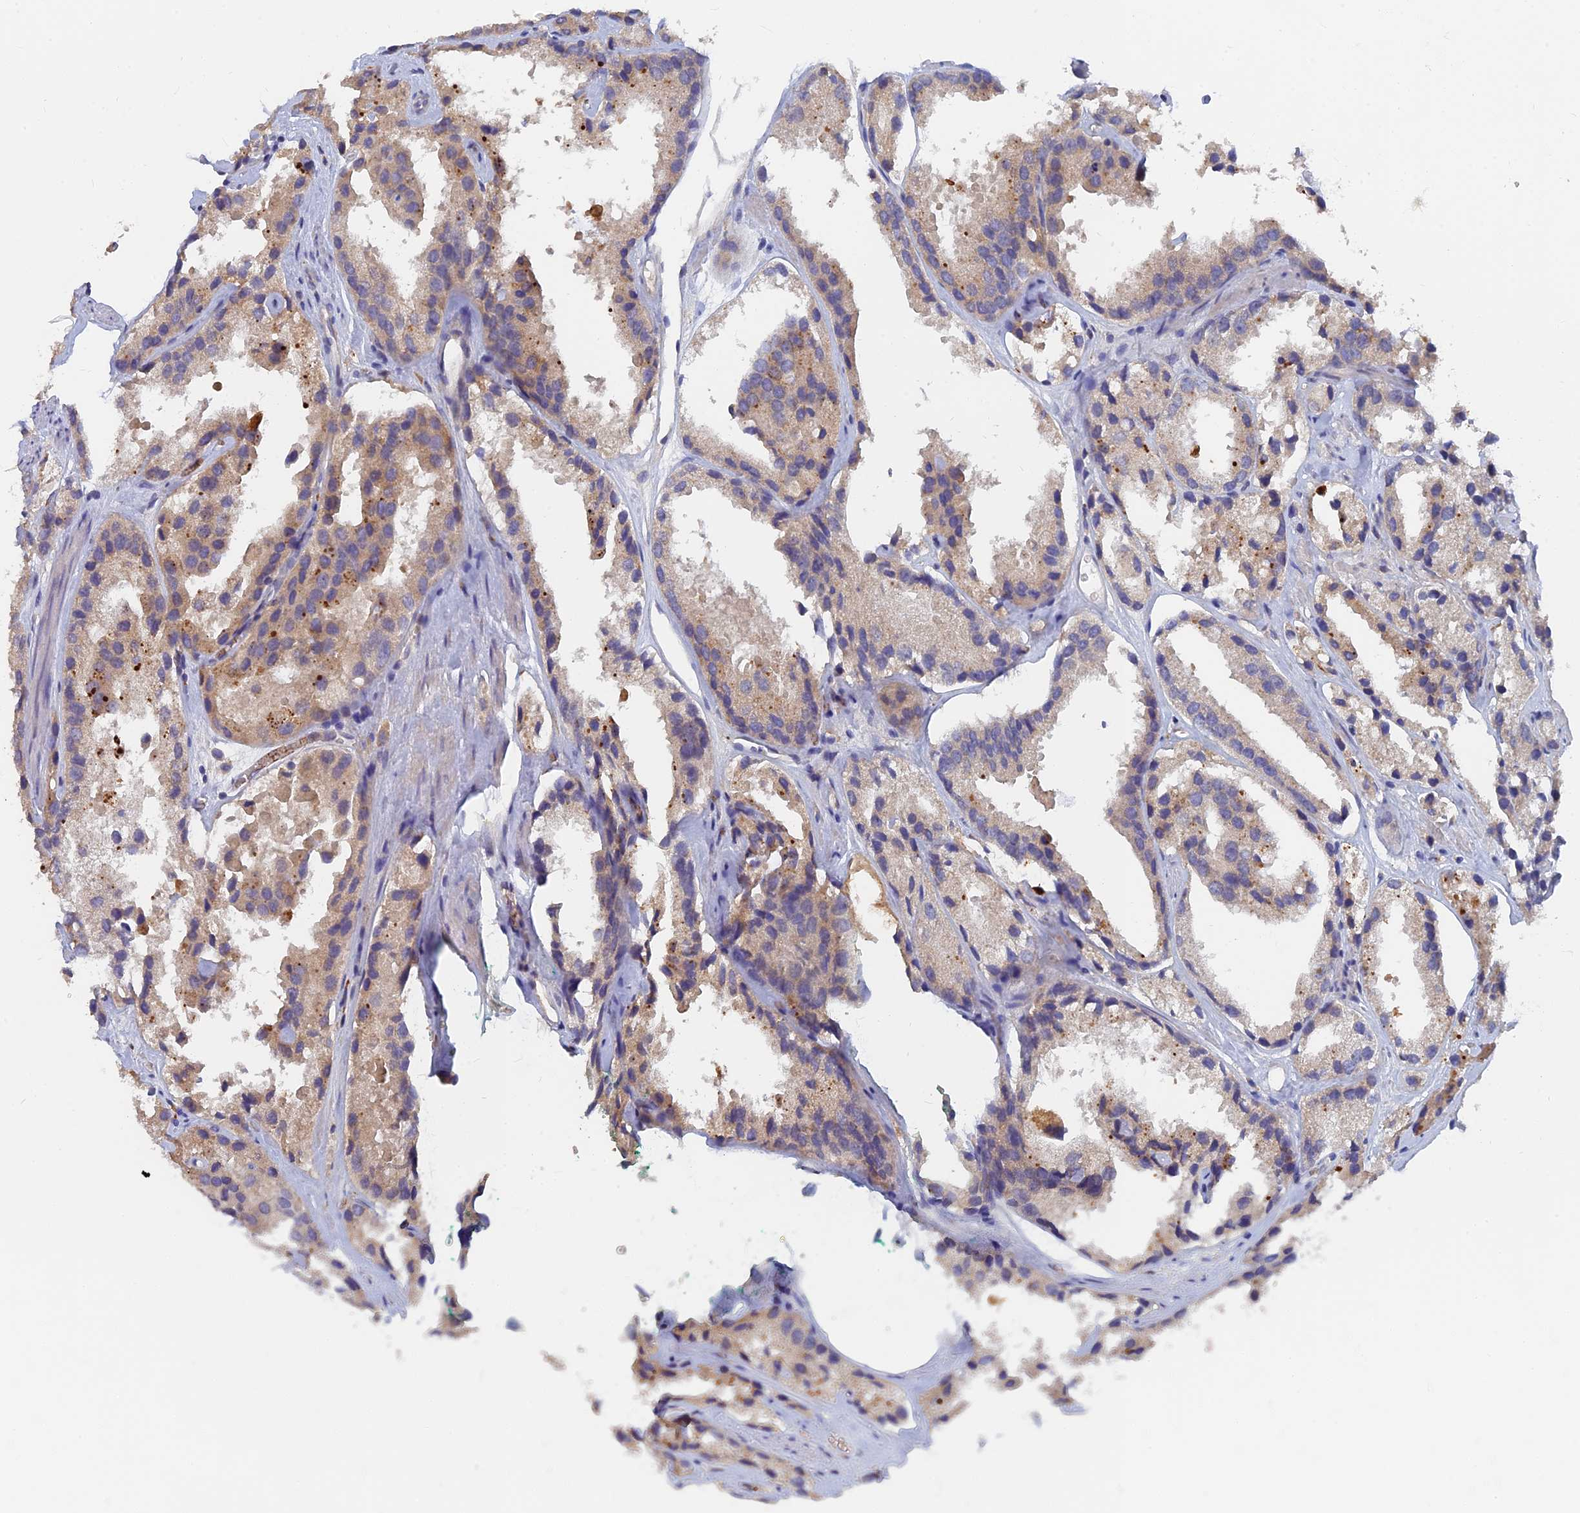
{"staining": {"intensity": "weak", "quantity": ">75%", "location": "cytoplasmic/membranous"}, "tissue": "prostate cancer", "cell_type": "Tumor cells", "image_type": "cancer", "snomed": [{"axis": "morphology", "description": "Adenocarcinoma, High grade"}, {"axis": "topography", "description": "Prostate"}], "caption": "Immunohistochemistry staining of prostate cancer (adenocarcinoma (high-grade)), which shows low levels of weak cytoplasmic/membranous positivity in about >75% of tumor cells indicating weak cytoplasmic/membranous protein positivity. The staining was performed using DAB (brown) for protein detection and nuclei were counterstained in hematoxylin (blue).", "gene": "ARRDC1", "patient": {"sex": "male", "age": 66}}